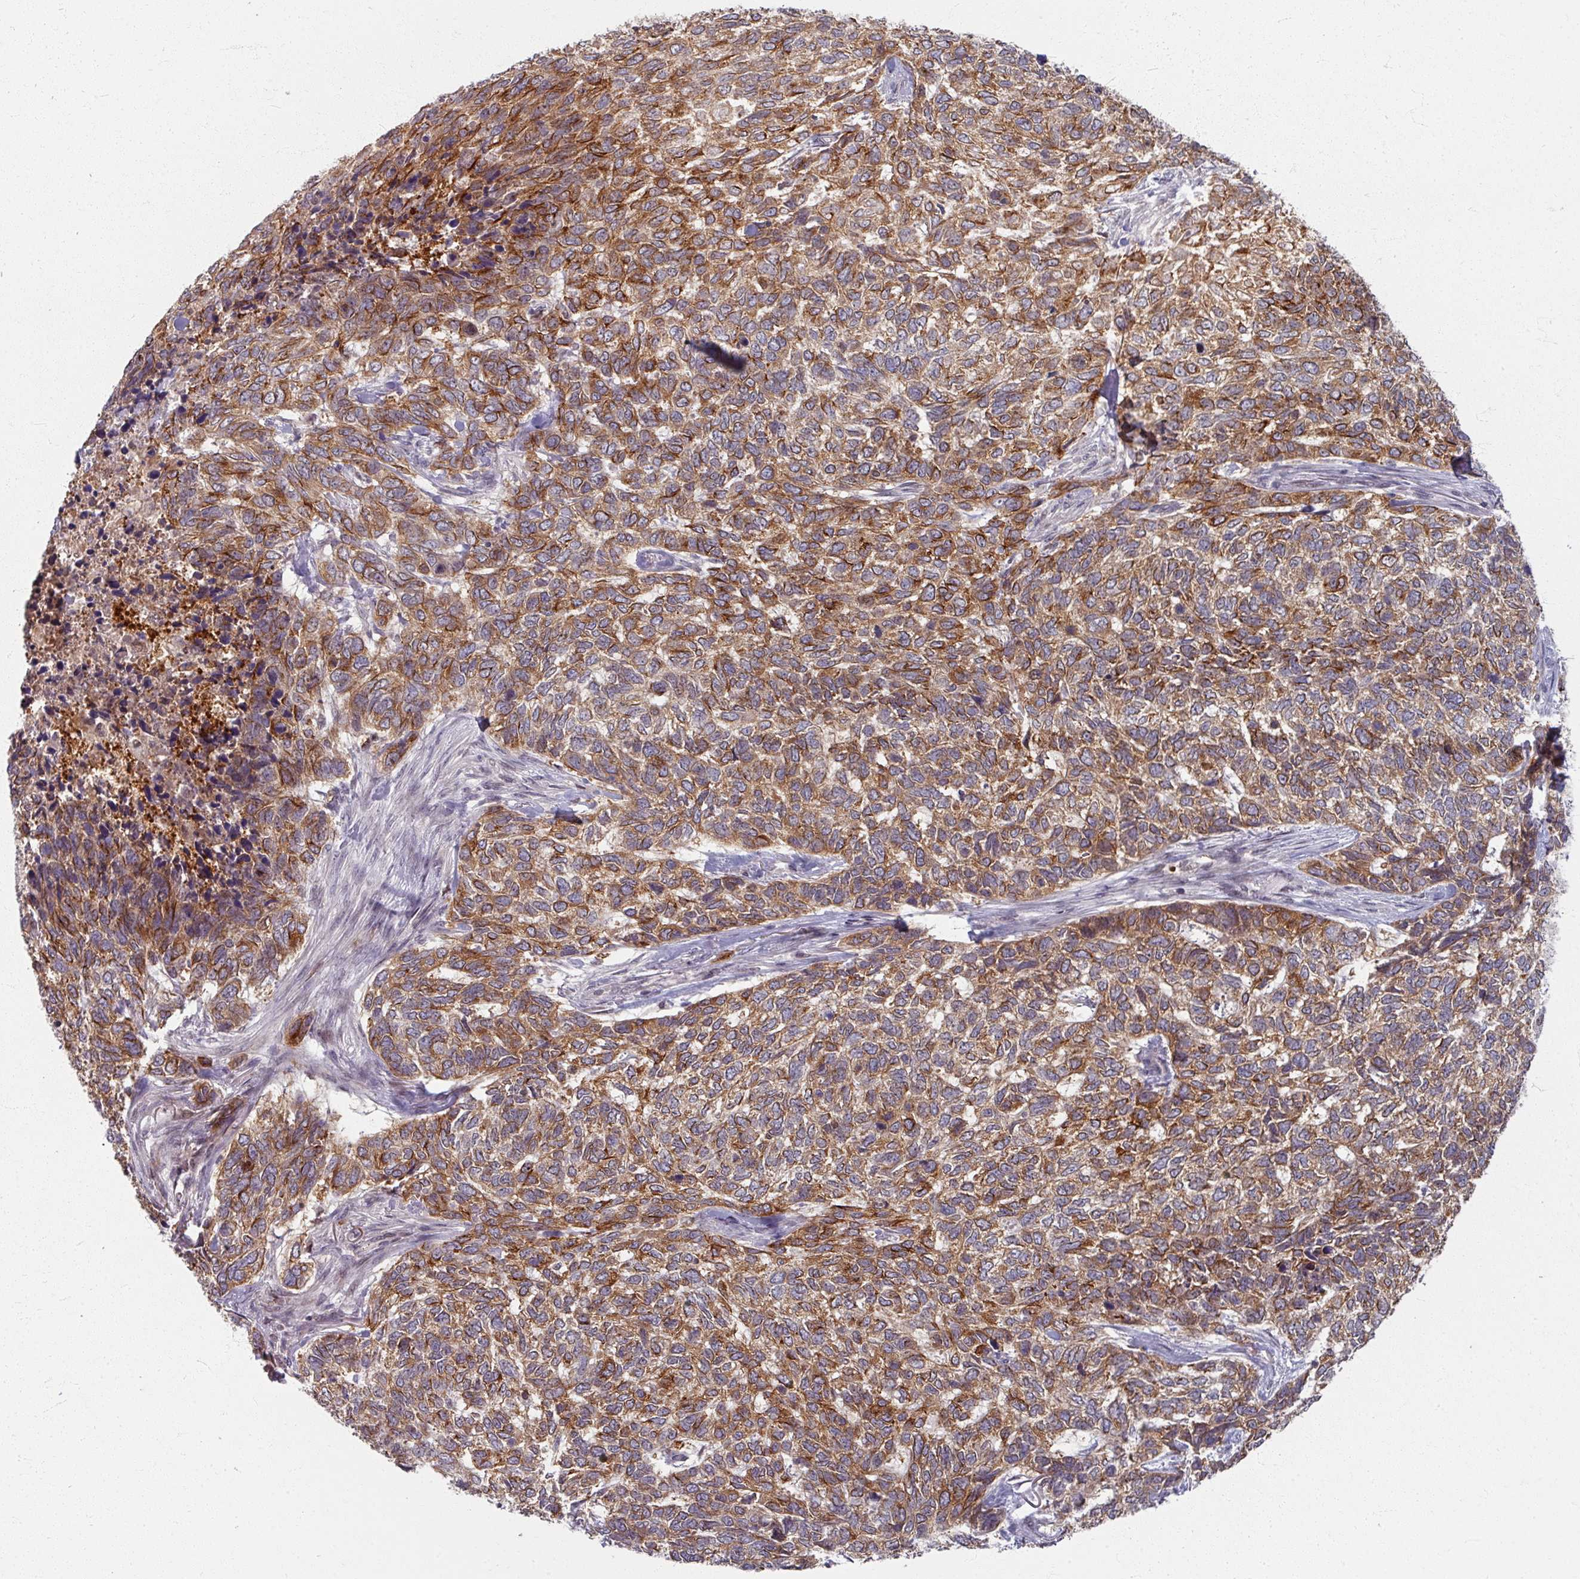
{"staining": {"intensity": "moderate", "quantity": ">75%", "location": "cytoplasmic/membranous"}, "tissue": "skin cancer", "cell_type": "Tumor cells", "image_type": "cancer", "snomed": [{"axis": "morphology", "description": "Basal cell carcinoma"}, {"axis": "topography", "description": "Skin"}], "caption": "Tumor cells show medium levels of moderate cytoplasmic/membranous expression in approximately >75% of cells in human skin basal cell carcinoma.", "gene": "KLC3", "patient": {"sex": "female", "age": 65}}